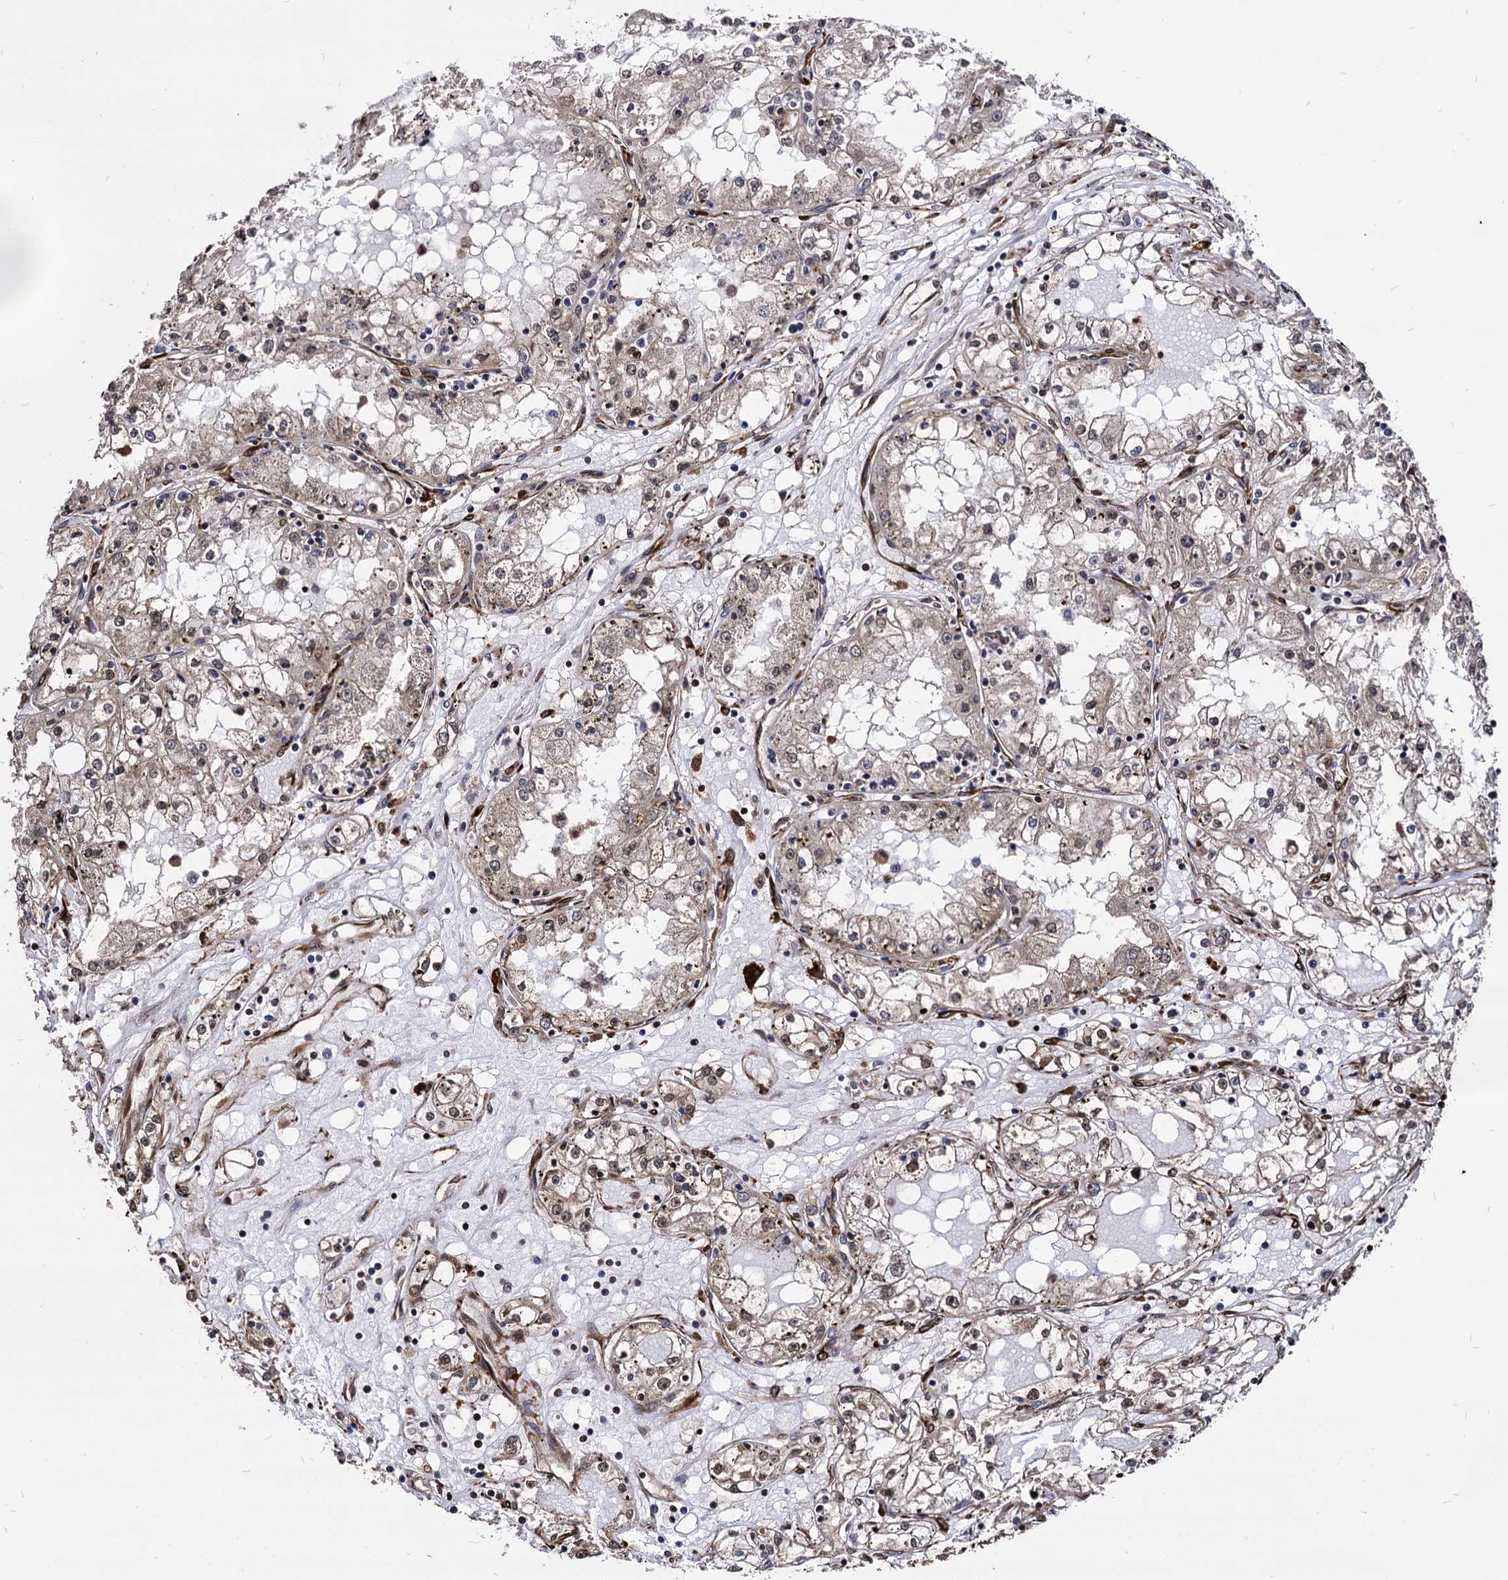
{"staining": {"intensity": "weak", "quantity": "25%-75%", "location": "cytoplasmic/membranous"}, "tissue": "renal cancer", "cell_type": "Tumor cells", "image_type": "cancer", "snomed": [{"axis": "morphology", "description": "Adenocarcinoma, NOS"}, {"axis": "topography", "description": "Kidney"}], "caption": "The histopathology image exhibits staining of adenocarcinoma (renal), revealing weak cytoplasmic/membranous protein expression (brown color) within tumor cells.", "gene": "ANKRD12", "patient": {"sex": "male", "age": 56}}